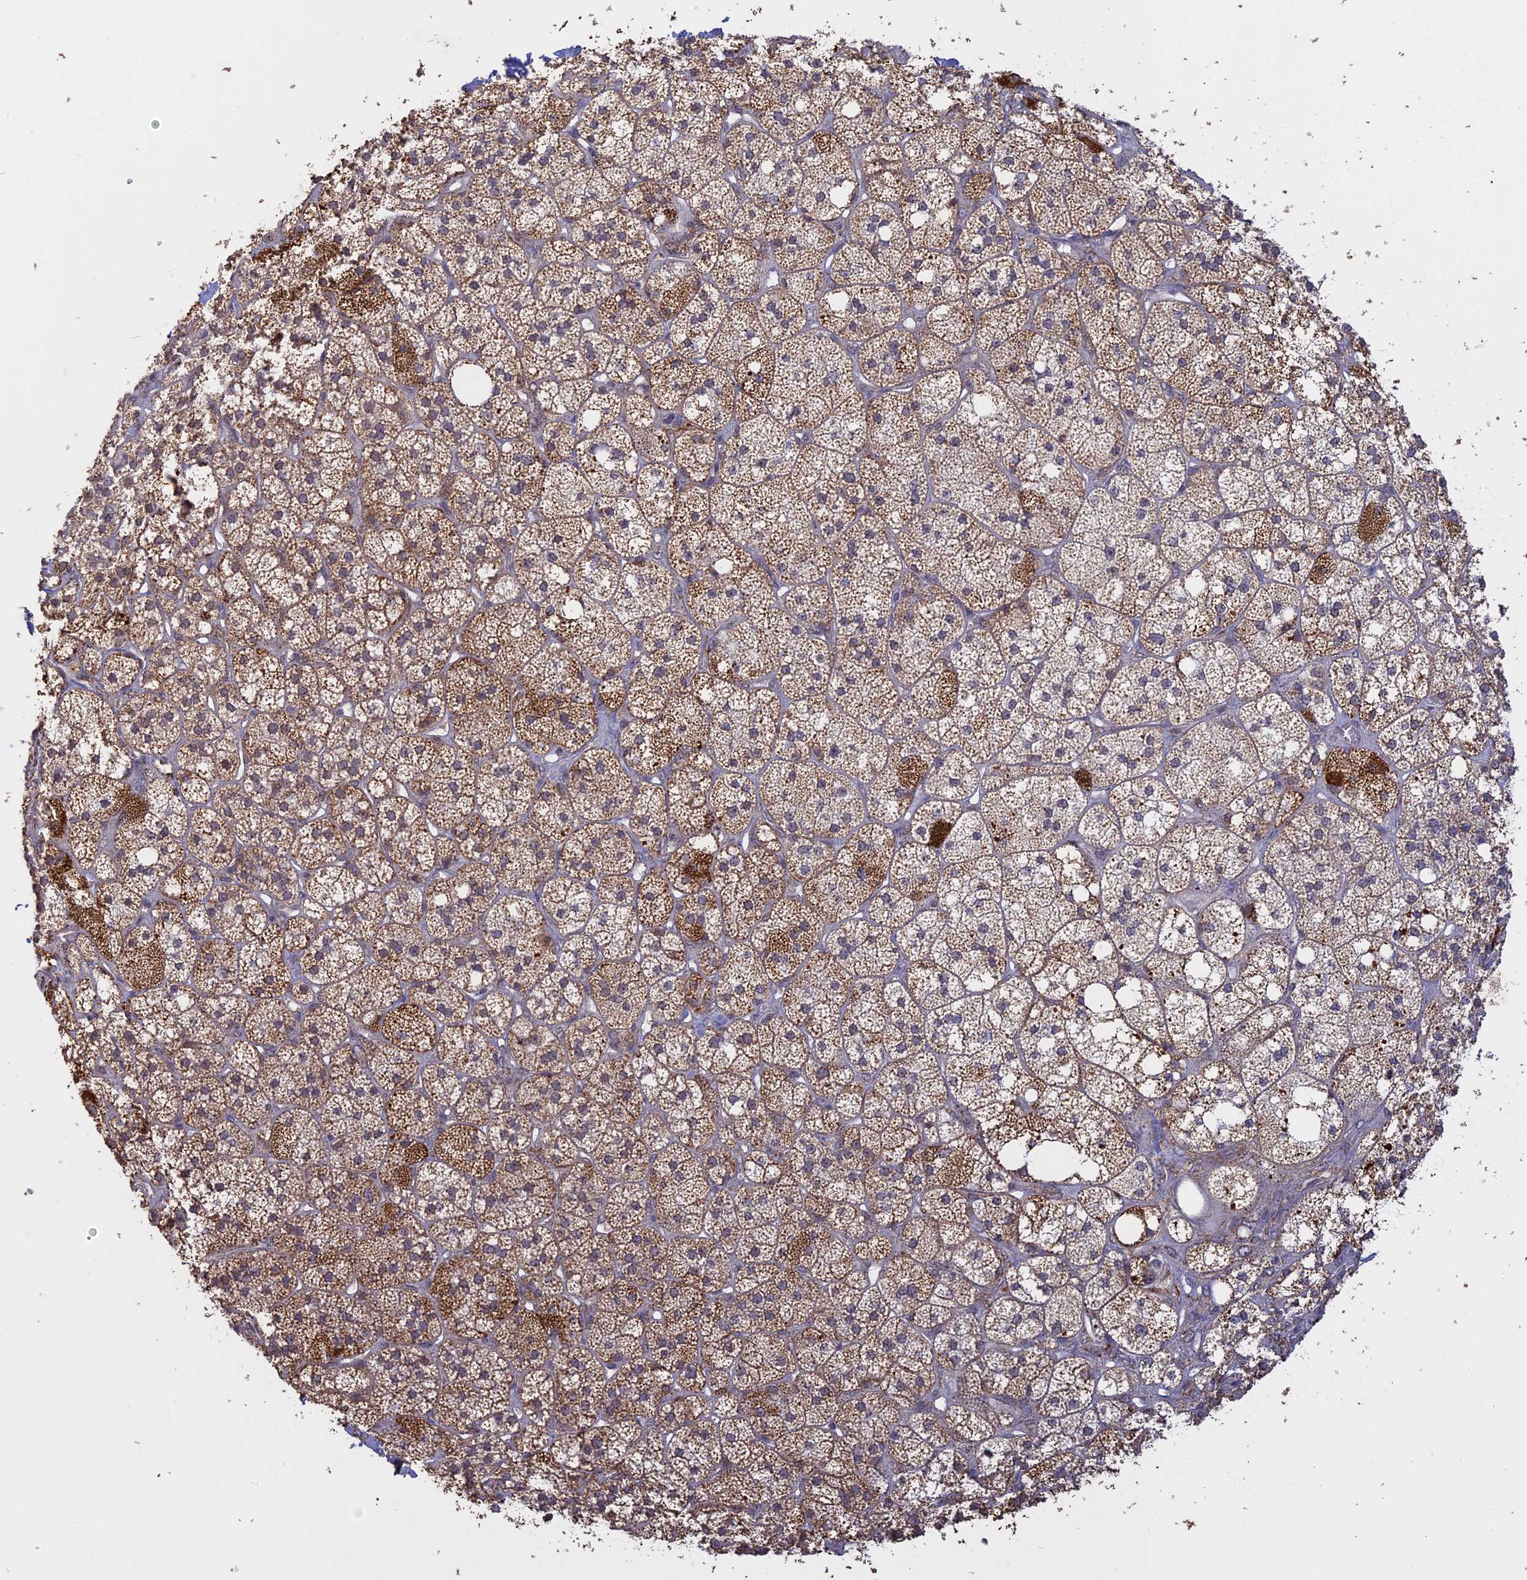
{"staining": {"intensity": "strong", "quantity": ">75%", "location": "cytoplasmic/membranous"}, "tissue": "adrenal gland", "cell_type": "Glandular cells", "image_type": "normal", "snomed": [{"axis": "morphology", "description": "Normal tissue, NOS"}, {"axis": "topography", "description": "Adrenal gland"}], "caption": "Immunohistochemistry (IHC) image of benign adrenal gland: adrenal gland stained using immunohistochemistry shows high levels of strong protein expression localized specifically in the cytoplasmic/membranous of glandular cells, appearing as a cytoplasmic/membranous brown color.", "gene": "FAM210B", "patient": {"sex": "male", "age": 61}}